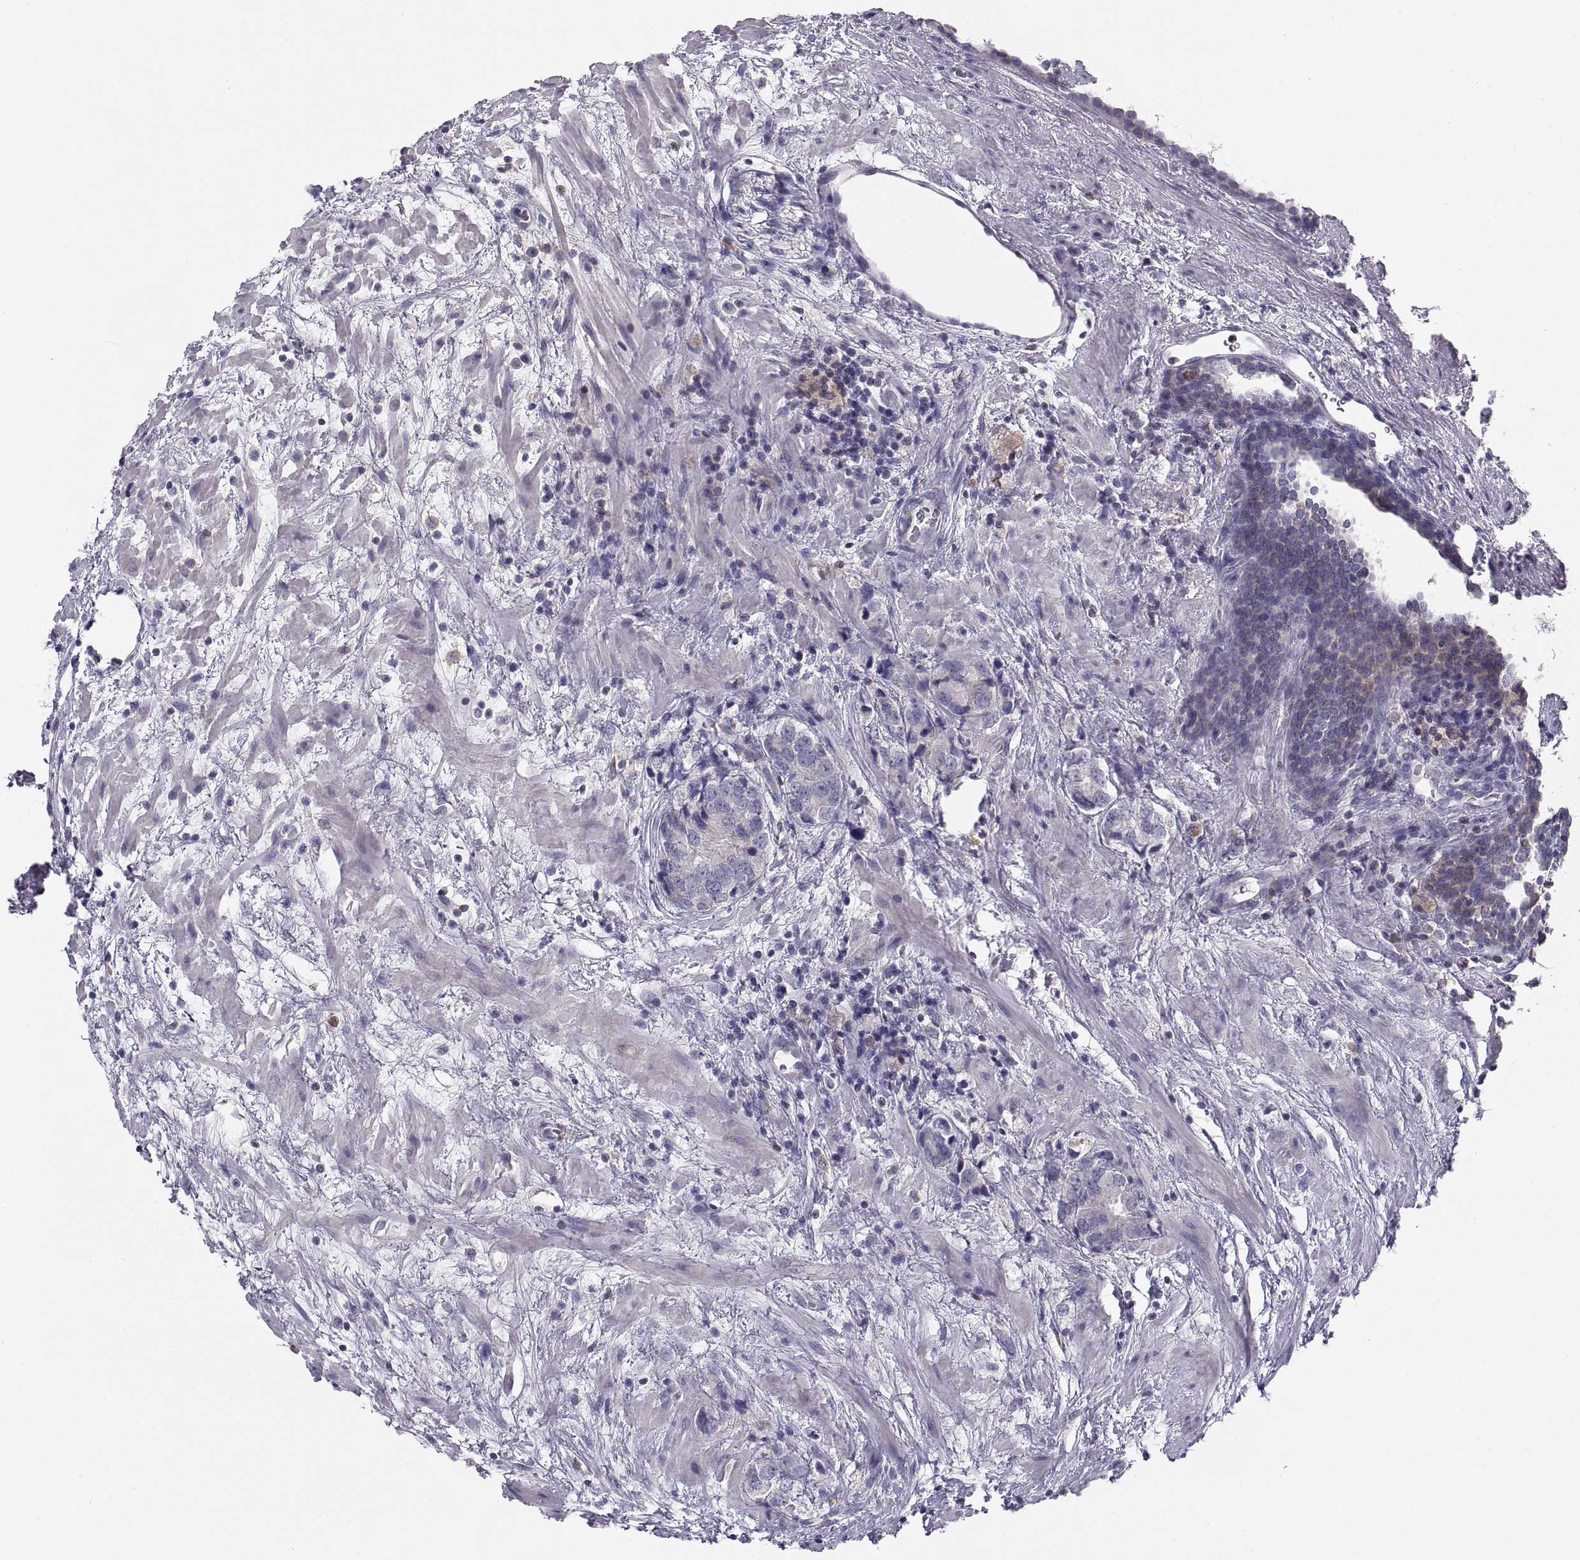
{"staining": {"intensity": "negative", "quantity": "none", "location": "none"}, "tissue": "prostate cancer", "cell_type": "Tumor cells", "image_type": "cancer", "snomed": [{"axis": "morphology", "description": "Adenocarcinoma, NOS"}, {"axis": "topography", "description": "Prostate and seminal vesicle, NOS"}], "caption": "Immunohistochemistry (IHC) micrograph of neoplastic tissue: prostate cancer stained with DAB (3,3'-diaminobenzidine) reveals no significant protein positivity in tumor cells.", "gene": "ERO1A", "patient": {"sex": "male", "age": 63}}